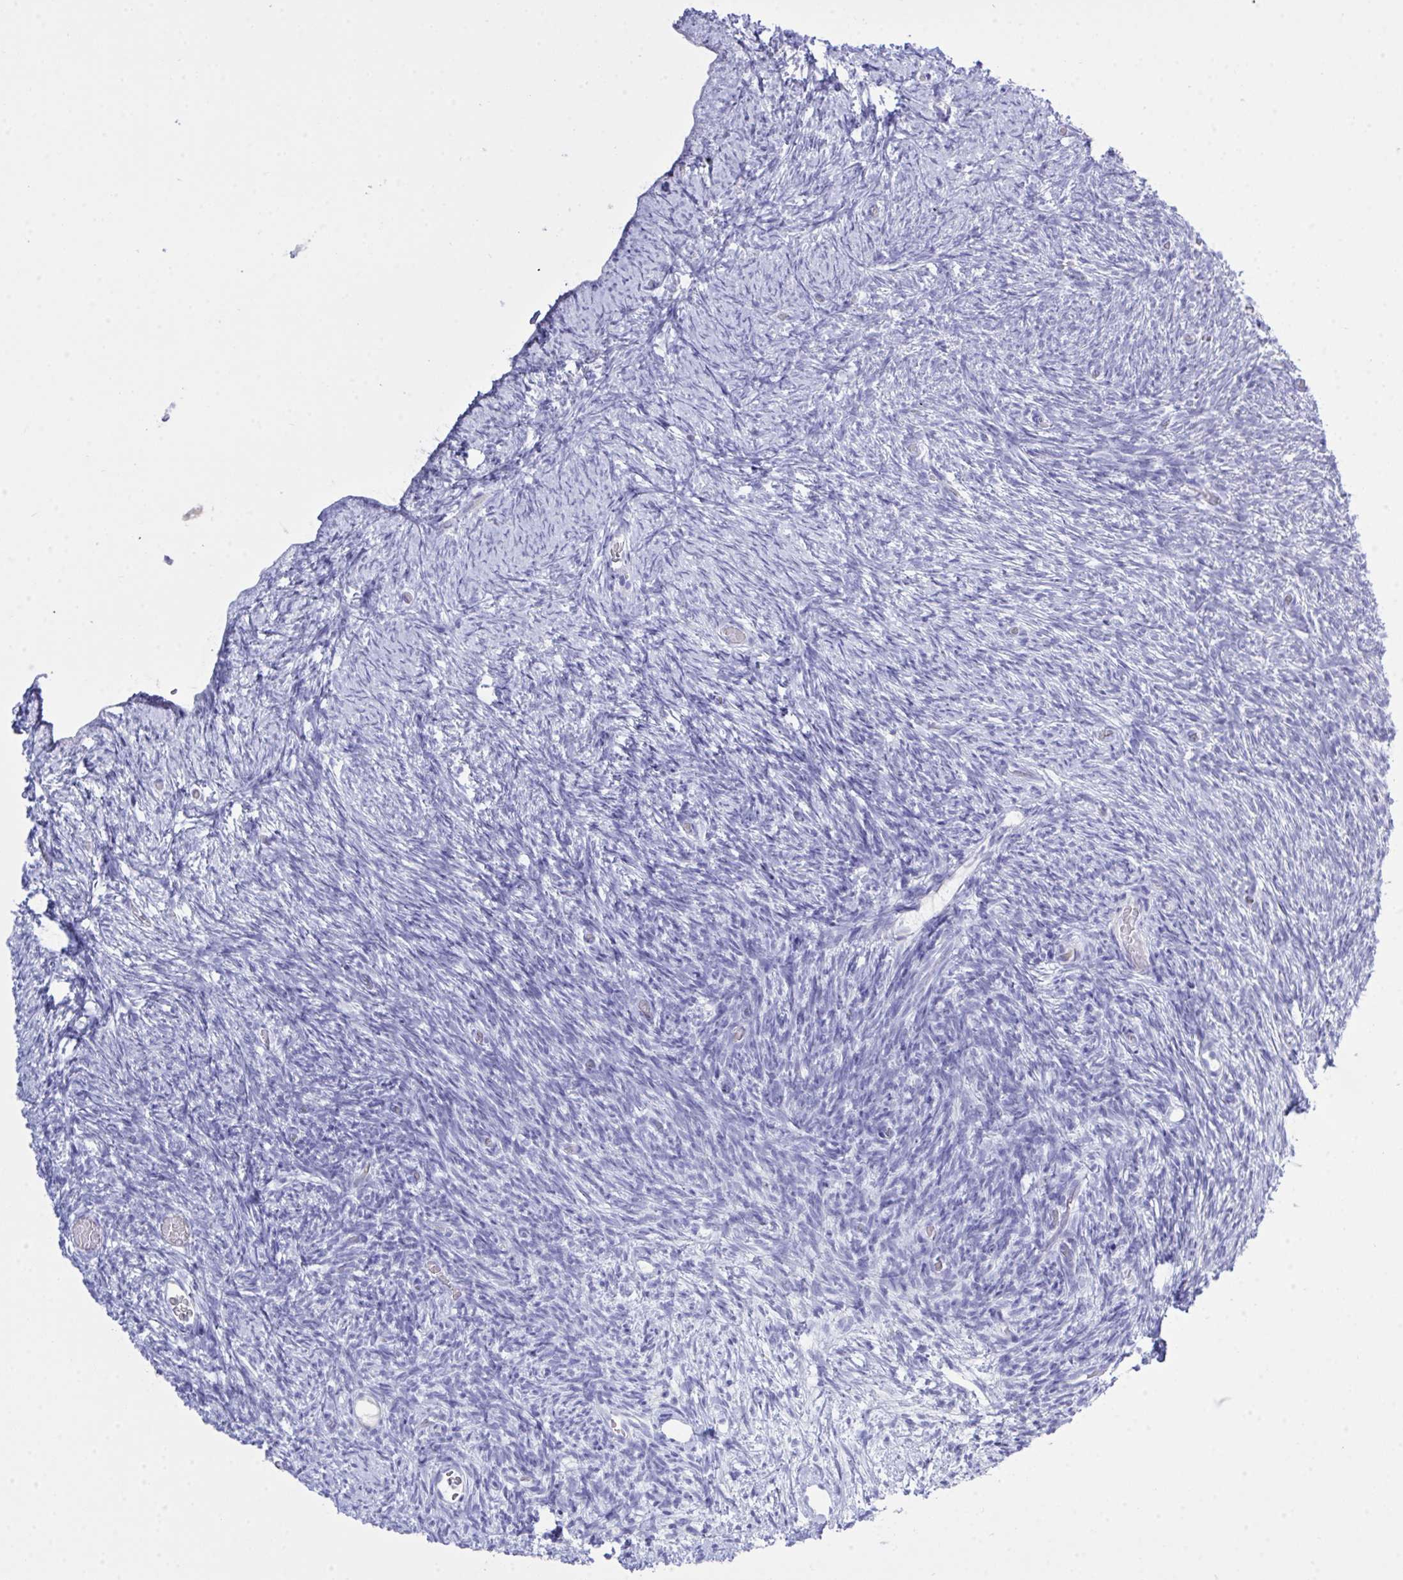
{"staining": {"intensity": "negative", "quantity": "none", "location": "none"}, "tissue": "ovary", "cell_type": "Ovarian stroma cells", "image_type": "normal", "snomed": [{"axis": "morphology", "description": "Normal tissue, NOS"}, {"axis": "topography", "description": "Ovary"}], "caption": "Ovarian stroma cells are negative for protein expression in unremarkable human ovary. The staining was performed using DAB to visualize the protein expression in brown, while the nuclei were stained in blue with hematoxylin (Magnification: 20x).", "gene": "GLB1L2", "patient": {"sex": "female", "age": 39}}